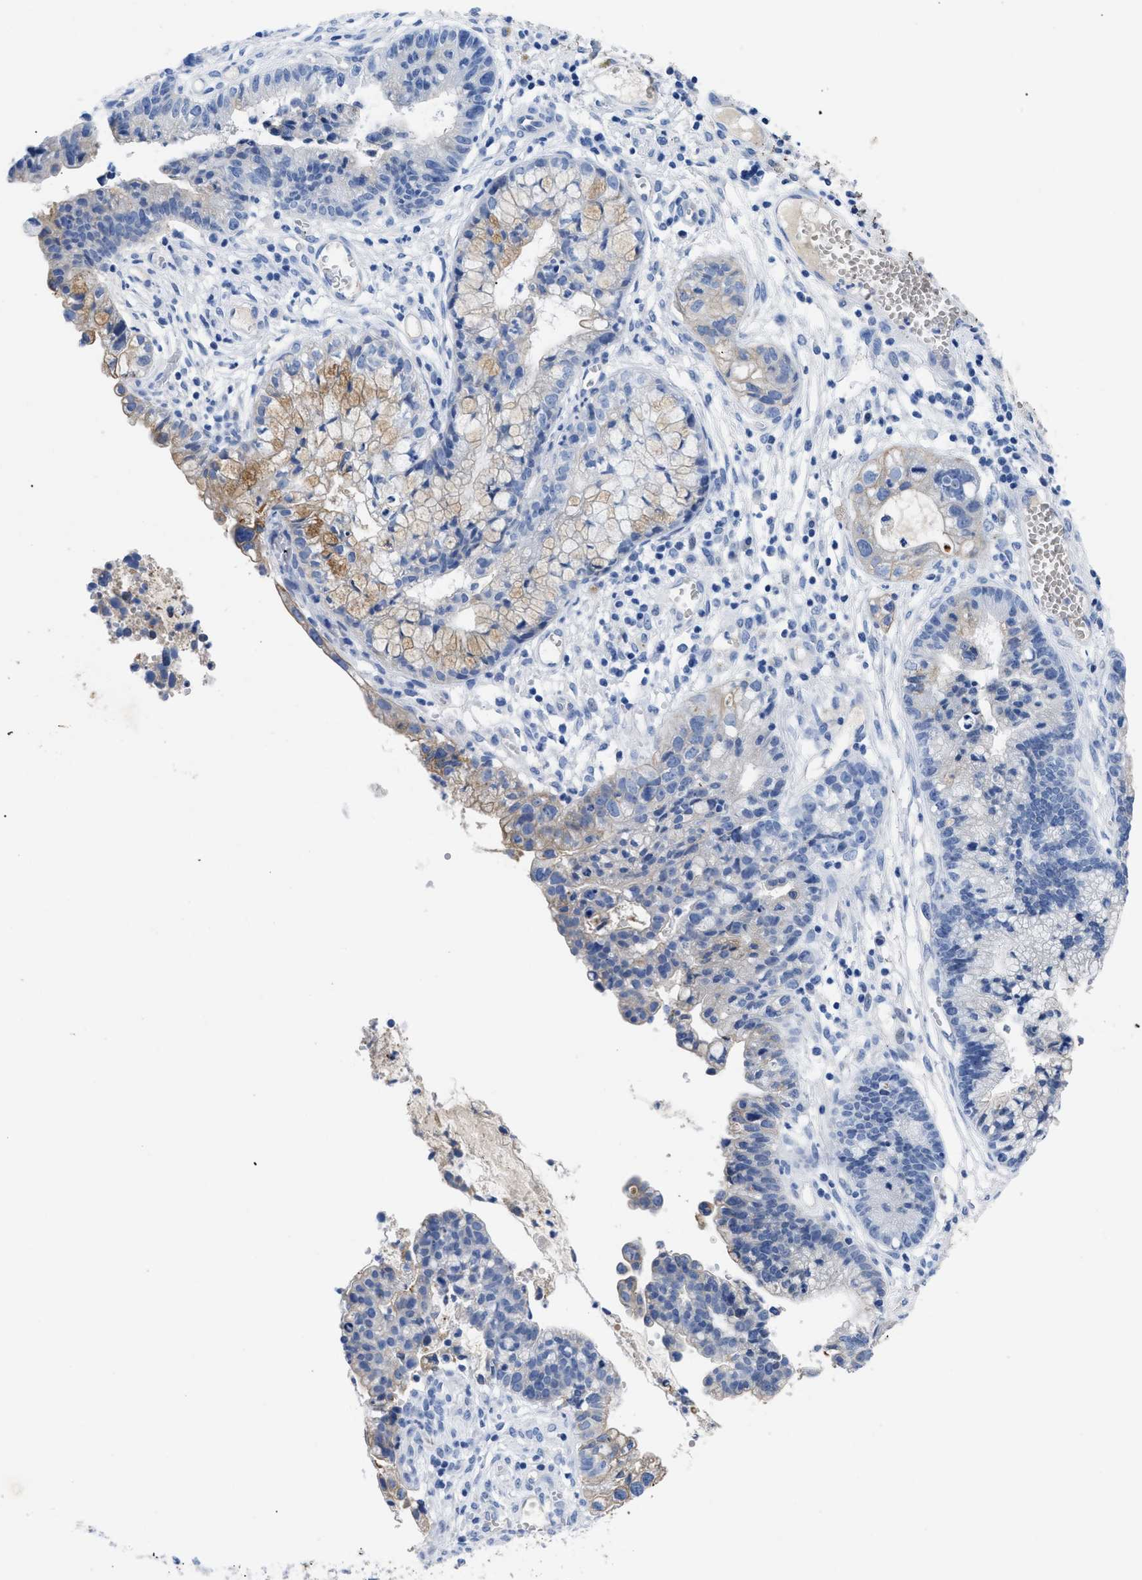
{"staining": {"intensity": "negative", "quantity": "none", "location": "none"}, "tissue": "cervical cancer", "cell_type": "Tumor cells", "image_type": "cancer", "snomed": [{"axis": "morphology", "description": "Adenocarcinoma, NOS"}, {"axis": "topography", "description": "Cervix"}], "caption": "Immunohistochemistry of cervical cancer exhibits no staining in tumor cells.", "gene": "TMEM68", "patient": {"sex": "female", "age": 44}}